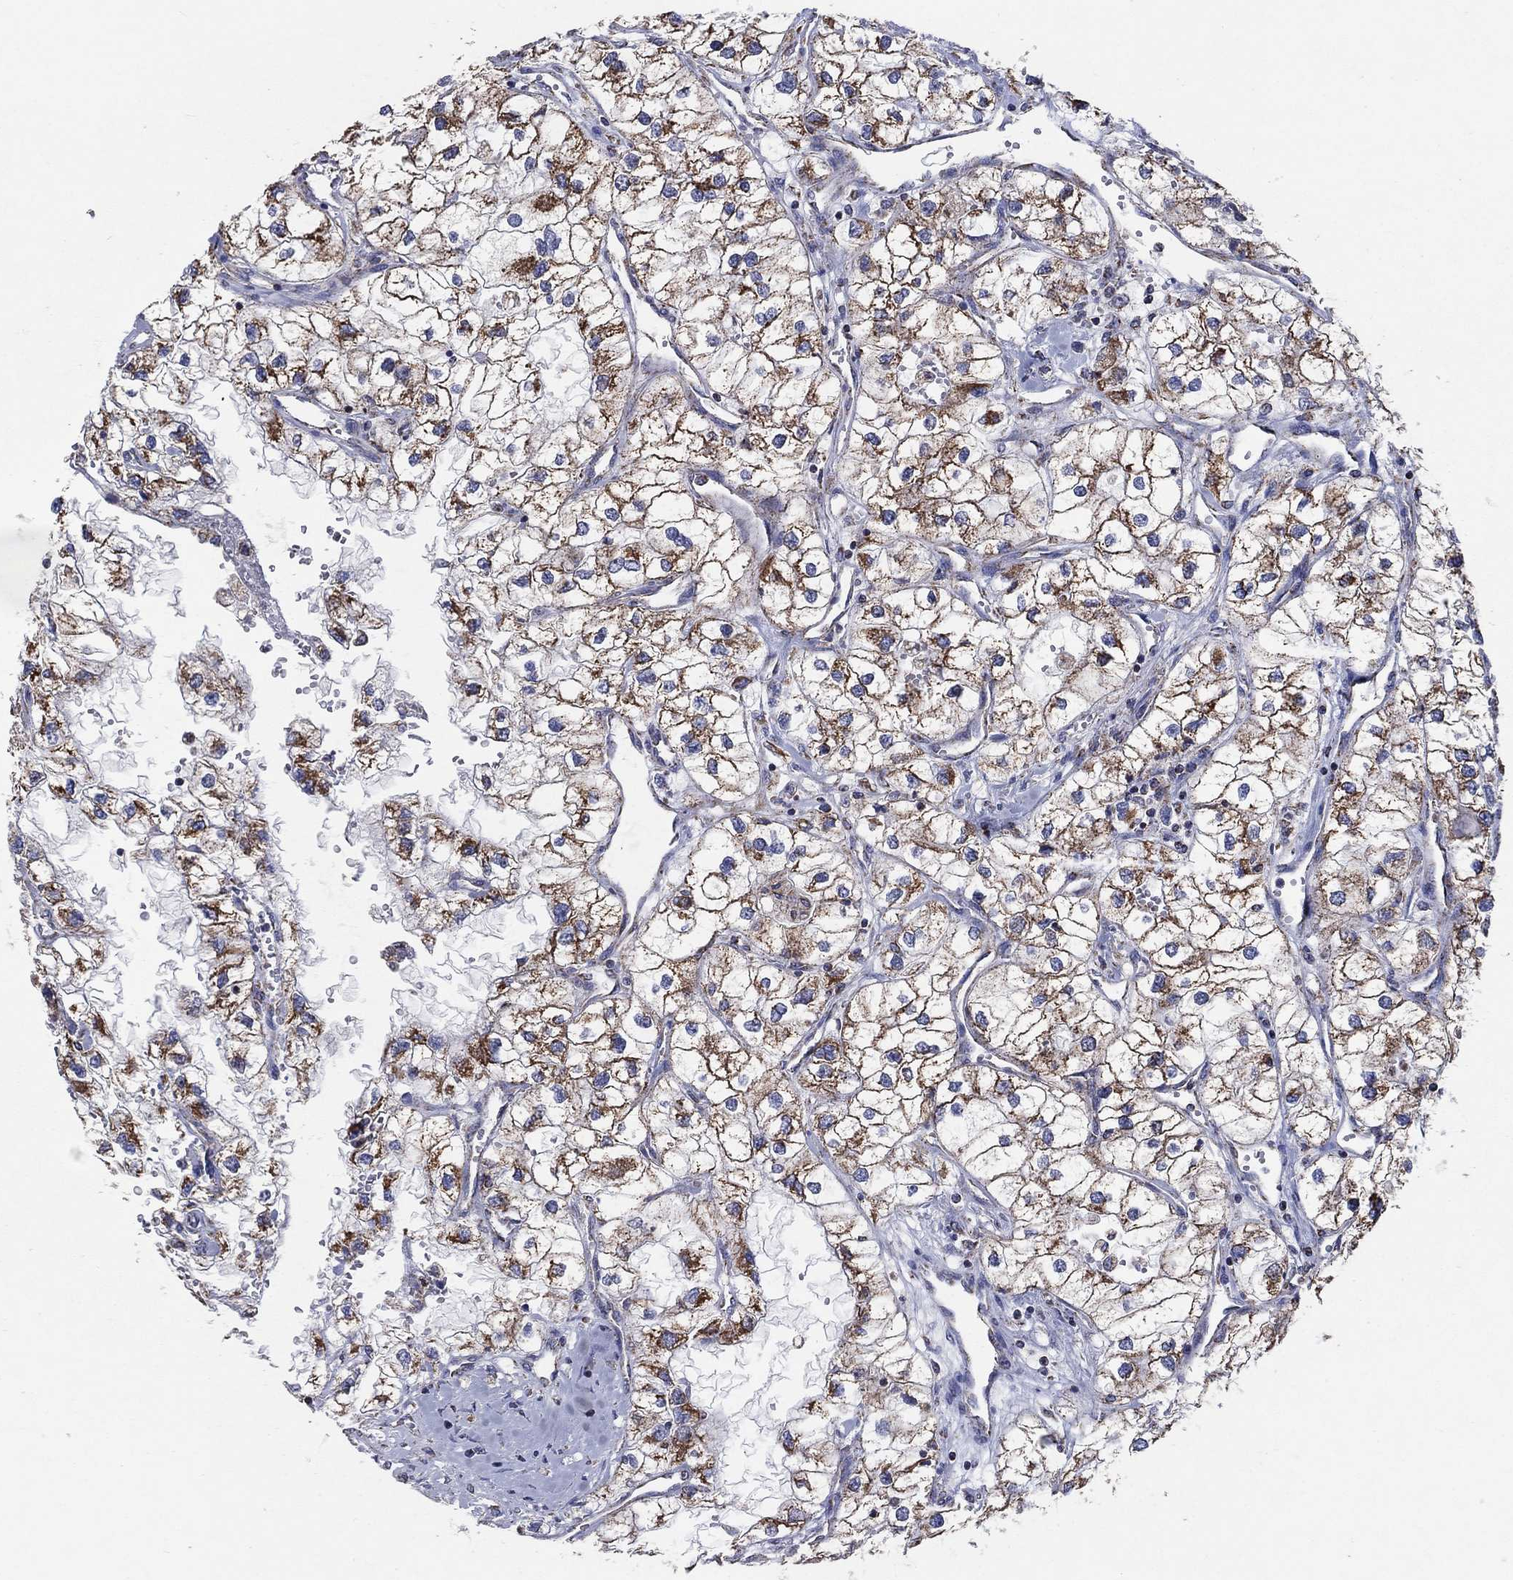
{"staining": {"intensity": "strong", "quantity": ">75%", "location": "cytoplasmic/membranous"}, "tissue": "renal cancer", "cell_type": "Tumor cells", "image_type": "cancer", "snomed": [{"axis": "morphology", "description": "Adenocarcinoma, NOS"}, {"axis": "topography", "description": "Kidney"}], "caption": "Protein expression analysis of human renal cancer (adenocarcinoma) reveals strong cytoplasmic/membranous staining in approximately >75% of tumor cells. (DAB IHC with brightfield microscopy, high magnification).", "gene": "C9orf85", "patient": {"sex": "male", "age": 59}}